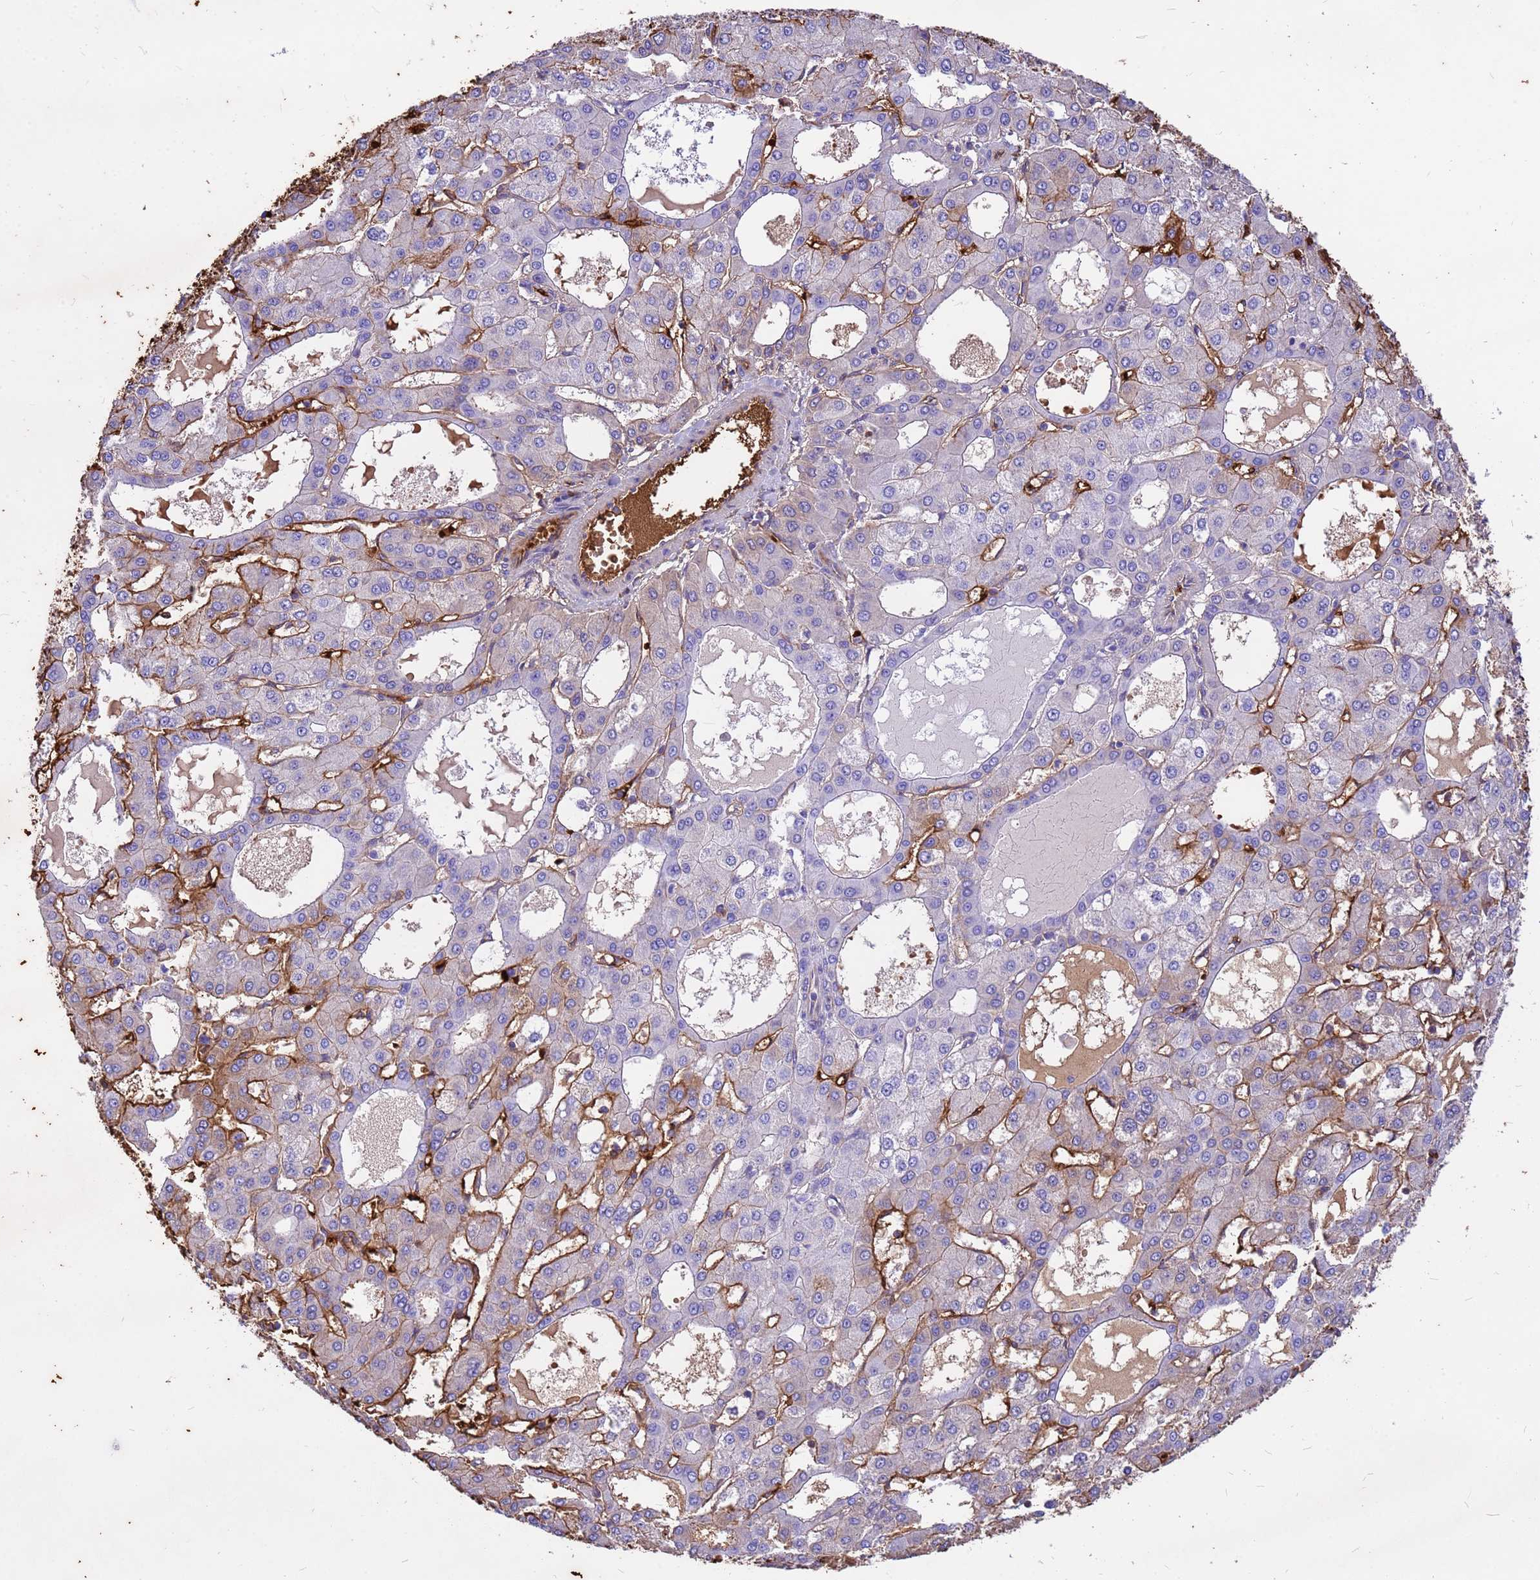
{"staining": {"intensity": "moderate", "quantity": "<25%", "location": "cytoplasmic/membranous"}, "tissue": "liver cancer", "cell_type": "Tumor cells", "image_type": "cancer", "snomed": [{"axis": "morphology", "description": "Carcinoma, Hepatocellular, NOS"}, {"axis": "topography", "description": "Liver"}], "caption": "Immunohistochemical staining of human liver hepatocellular carcinoma reveals low levels of moderate cytoplasmic/membranous protein positivity in approximately <25% of tumor cells. (DAB (3,3'-diaminobenzidine) IHC with brightfield microscopy, high magnification).", "gene": "HBA2", "patient": {"sex": "male", "age": 47}}